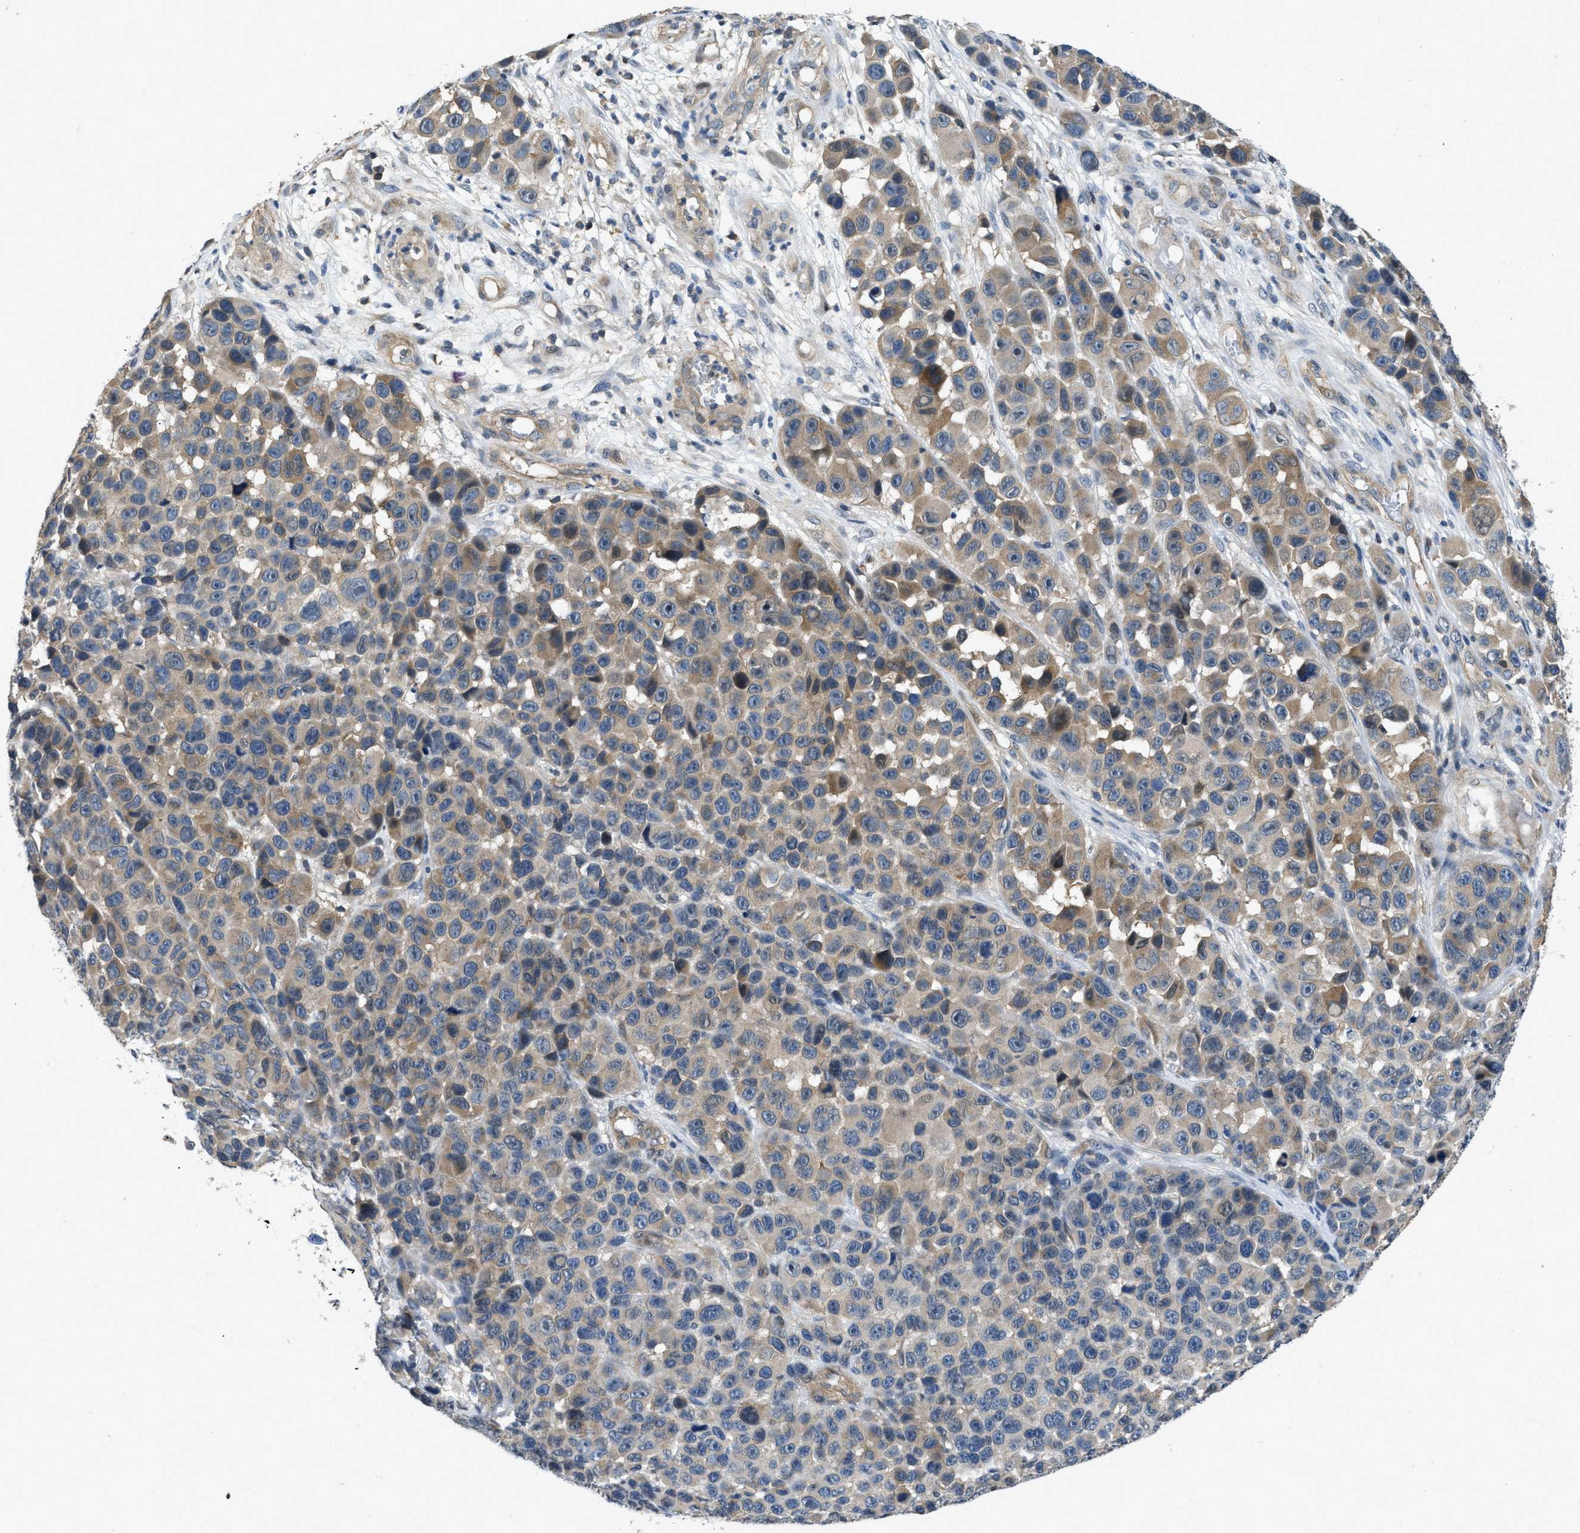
{"staining": {"intensity": "weak", "quantity": "25%-75%", "location": "cytoplasmic/membranous"}, "tissue": "melanoma", "cell_type": "Tumor cells", "image_type": "cancer", "snomed": [{"axis": "morphology", "description": "Malignant melanoma, NOS"}, {"axis": "topography", "description": "Skin"}], "caption": "This photomicrograph displays immunohistochemistry (IHC) staining of melanoma, with low weak cytoplasmic/membranous positivity in about 25%-75% of tumor cells.", "gene": "TES", "patient": {"sex": "male", "age": 53}}